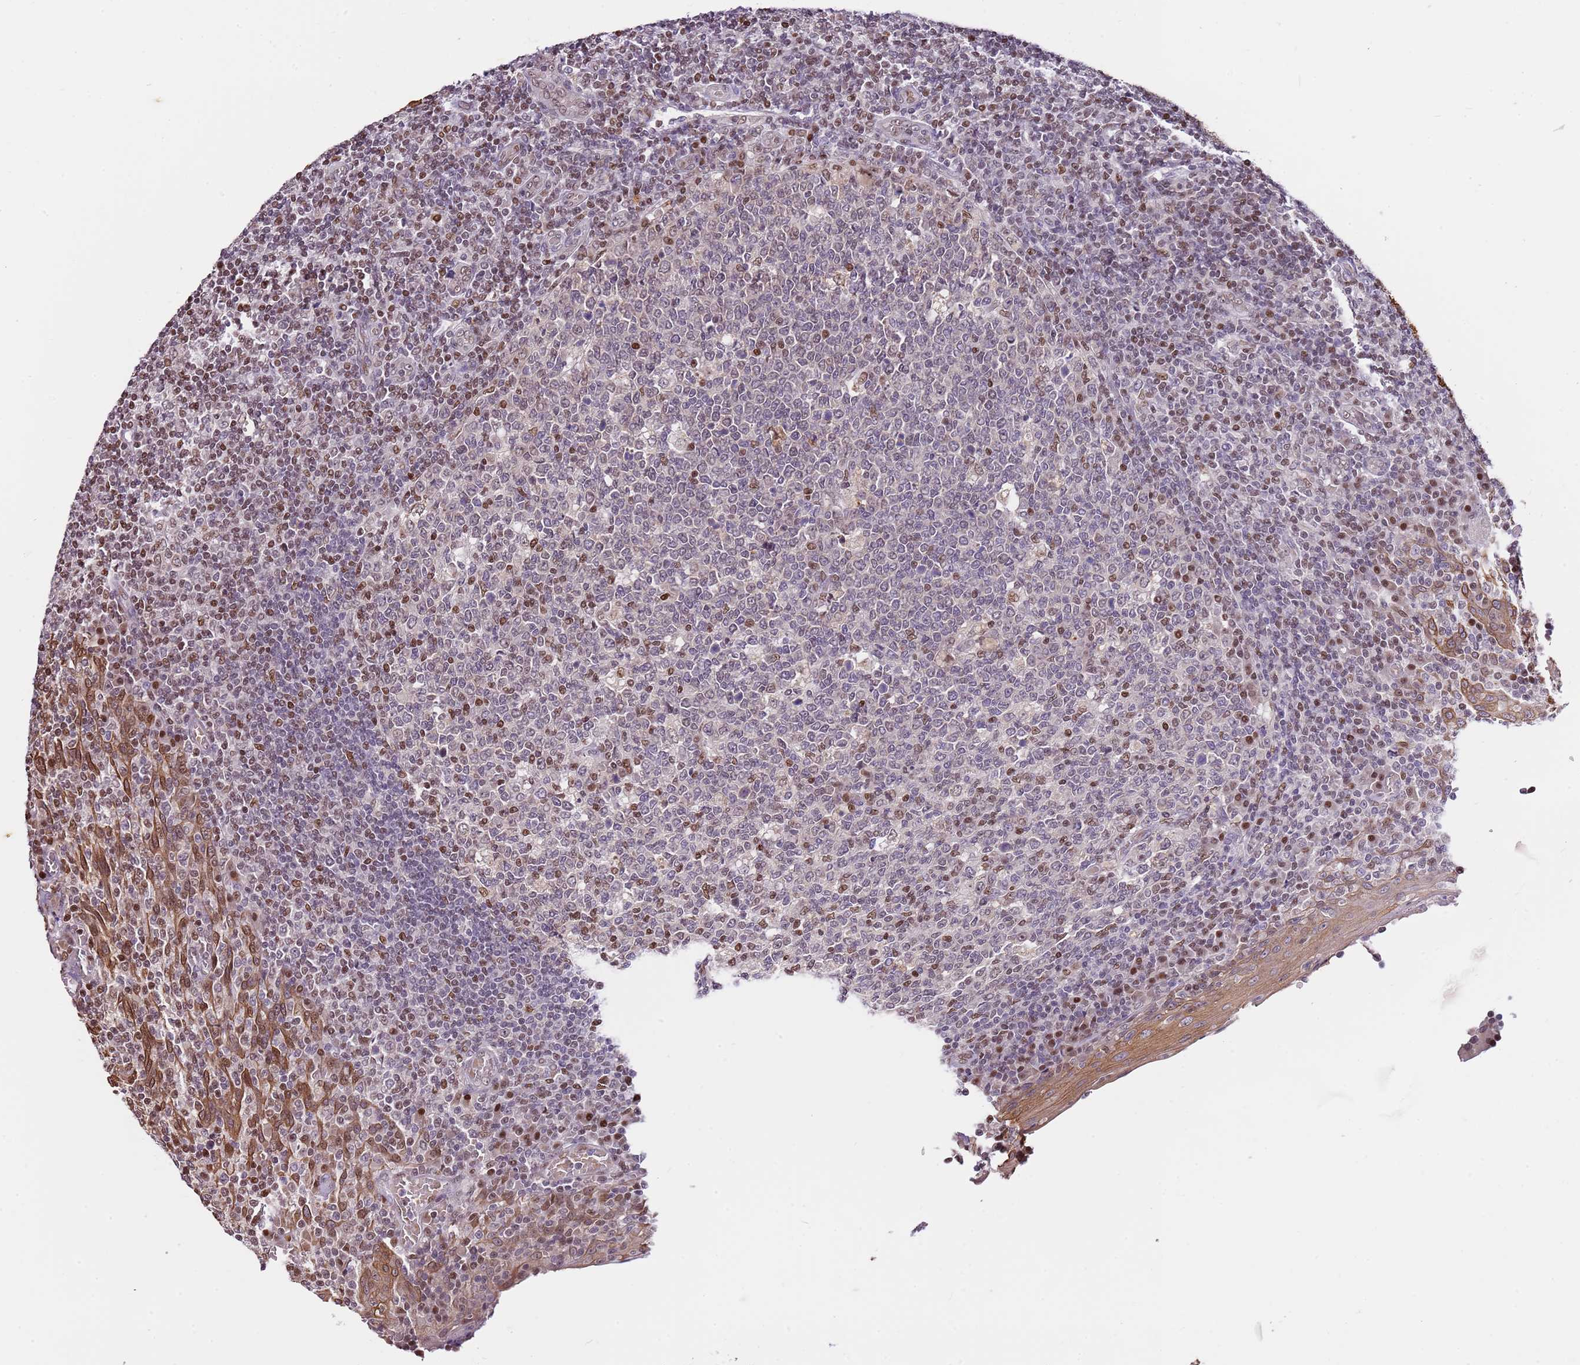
{"staining": {"intensity": "moderate", "quantity": "25%-75%", "location": "nuclear"}, "tissue": "tonsil", "cell_type": "Germinal center cells", "image_type": "normal", "snomed": [{"axis": "morphology", "description": "Normal tissue, NOS"}, {"axis": "topography", "description": "Tonsil"}], "caption": "High-magnification brightfield microscopy of normal tonsil stained with DAB (3,3'-diaminobenzidine) (brown) and counterstained with hematoxylin (blue). germinal center cells exhibit moderate nuclear staining is present in about25%-75% of cells.", "gene": "RFK", "patient": {"sex": "female", "age": 19}}